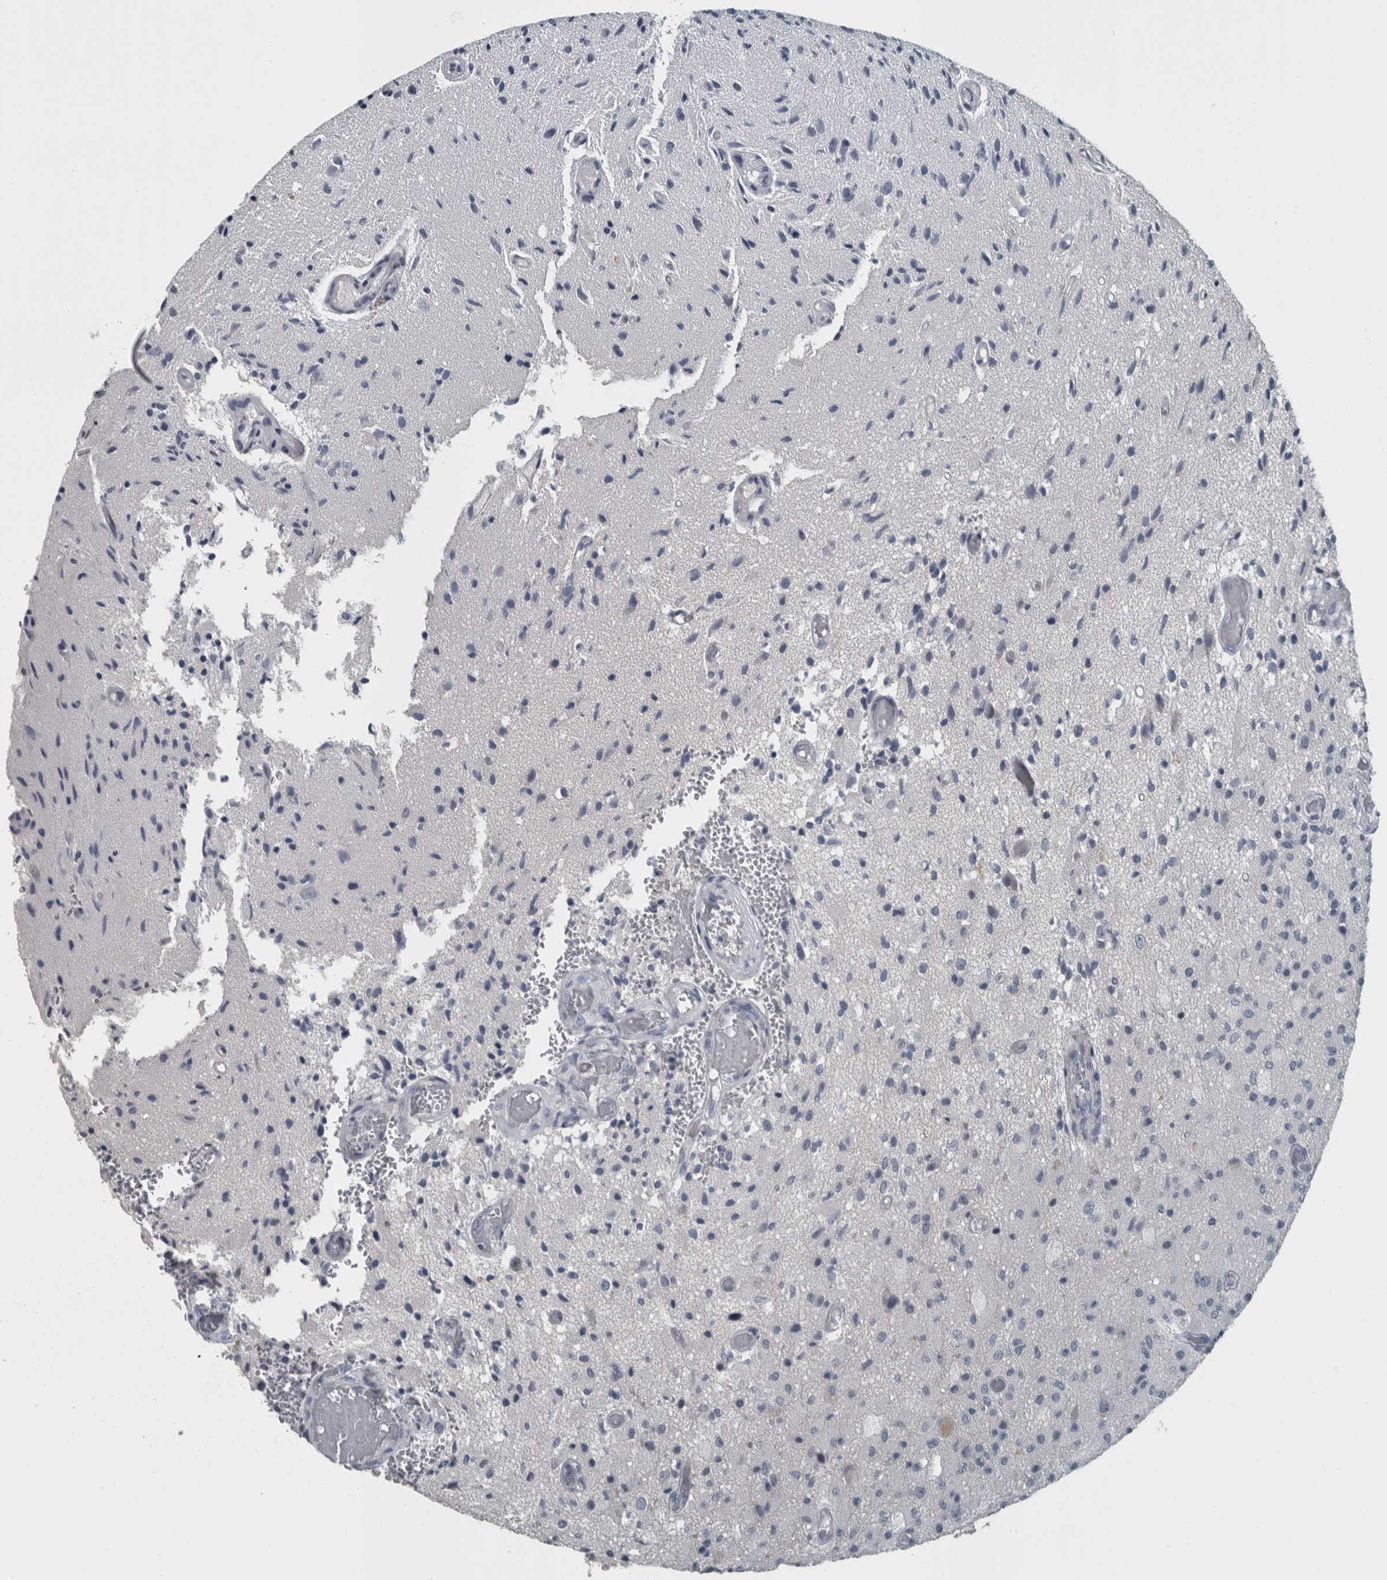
{"staining": {"intensity": "negative", "quantity": "none", "location": "none"}, "tissue": "glioma", "cell_type": "Tumor cells", "image_type": "cancer", "snomed": [{"axis": "morphology", "description": "Normal tissue, NOS"}, {"axis": "morphology", "description": "Glioma, malignant, High grade"}, {"axis": "topography", "description": "Cerebral cortex"}], "caption": "This is an IHC image of glioma. There is no expression in tumor cells.", "gene": "KRT20", "patient": {"sex": "male", "age": 77}}